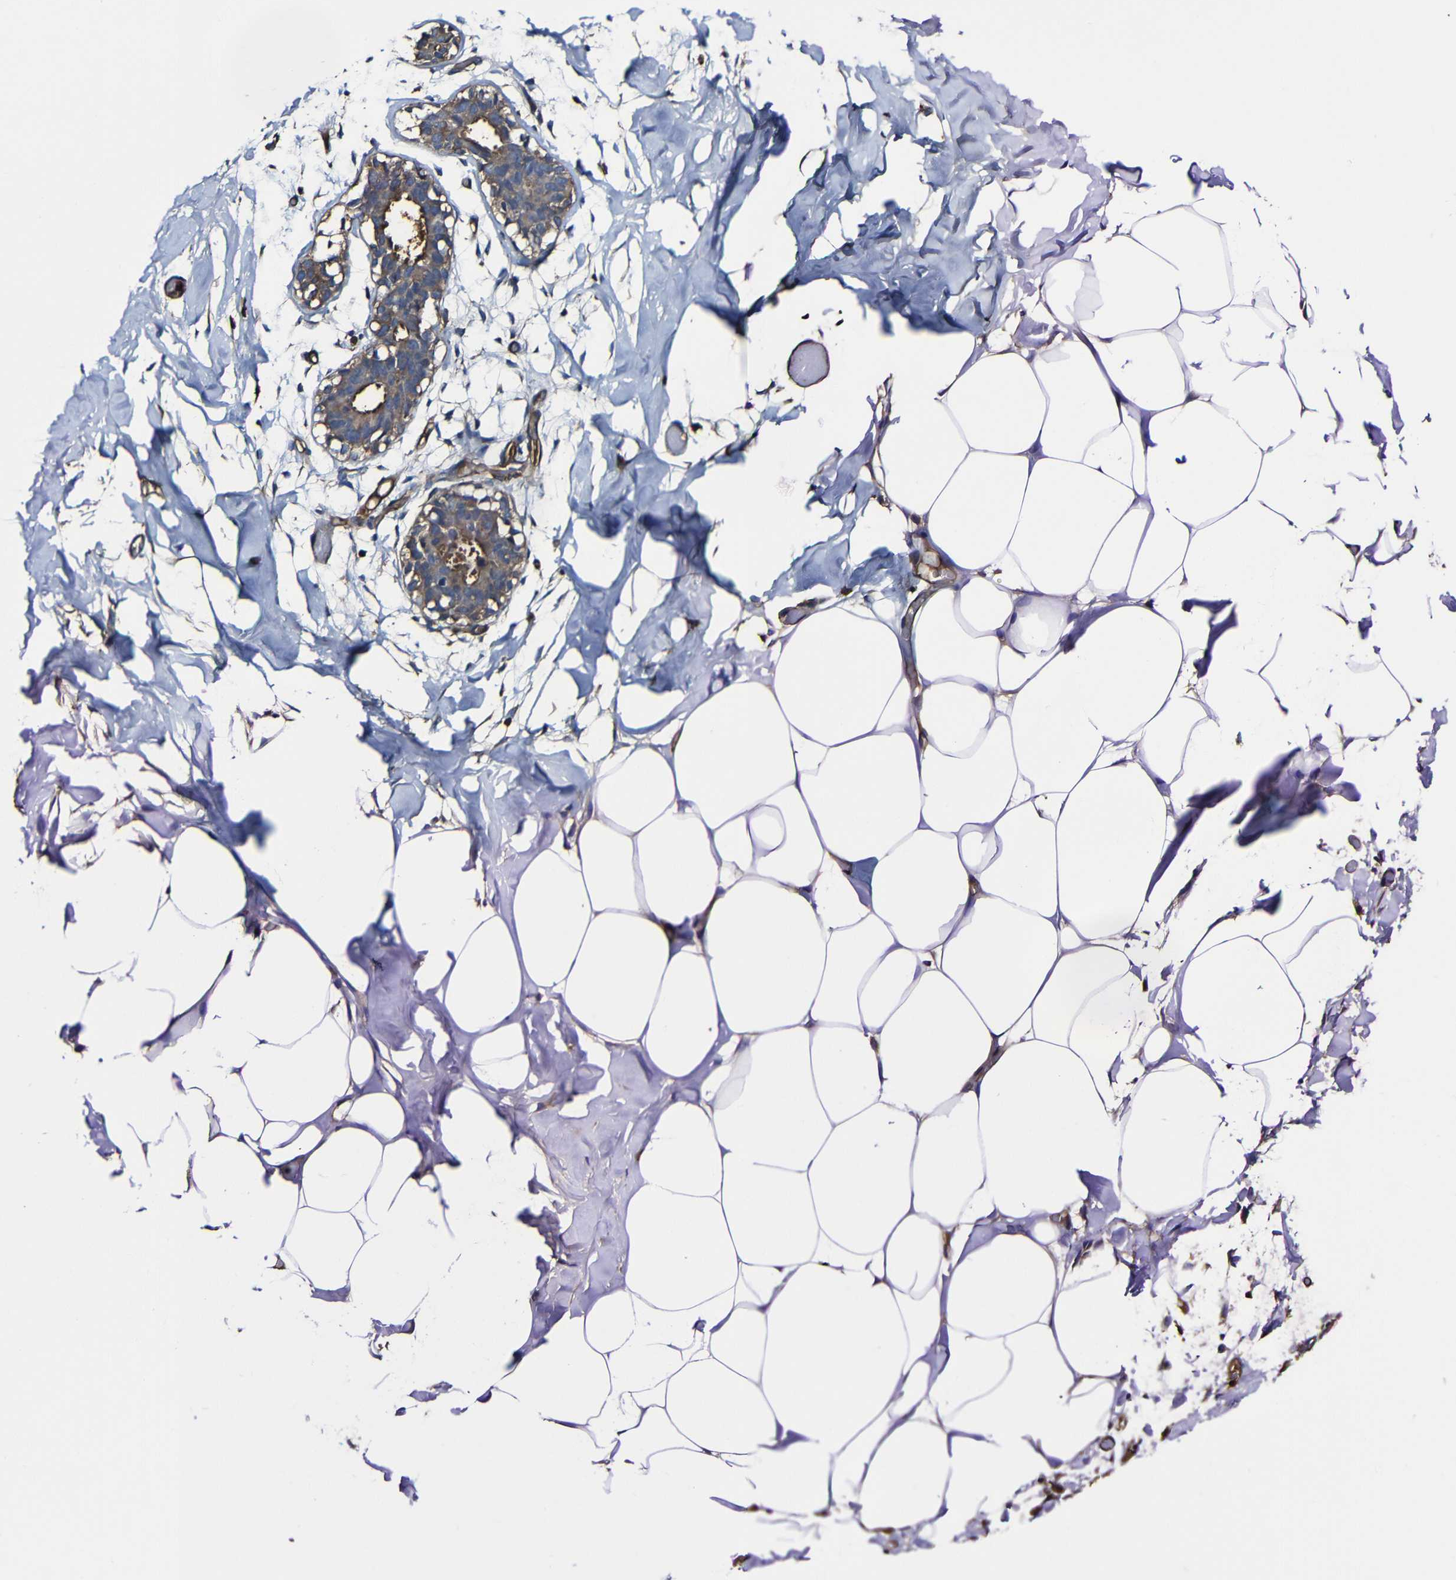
{"staining": {"intensity": "weak", "quantity": "25%-75%", "location": "cytoplasmic/membranous"}, "tissue": "adipose tissue", "cell_type": "Adipocytes", "image_type": "normal", "snomed": [{"axis": "morphology", "description": "Normal tissue, NOS"}, {"axis": "topography", "description": "Breast"}, {"axis": "topography", "description": "Adipose tissue"}], "caption": "High-magnification brightfield microscopy of normal adipose tissue stained with DAB (3,3'-diaminobenzidine) (brown) and counterstained with hematoxylin (blue). adipocytes exhibit weak cytoplasmic/membranous positivity is seen in approximately25%-75% of cells.", "gene": "MSN", "patient": {"sex": "female", "age": 25}}